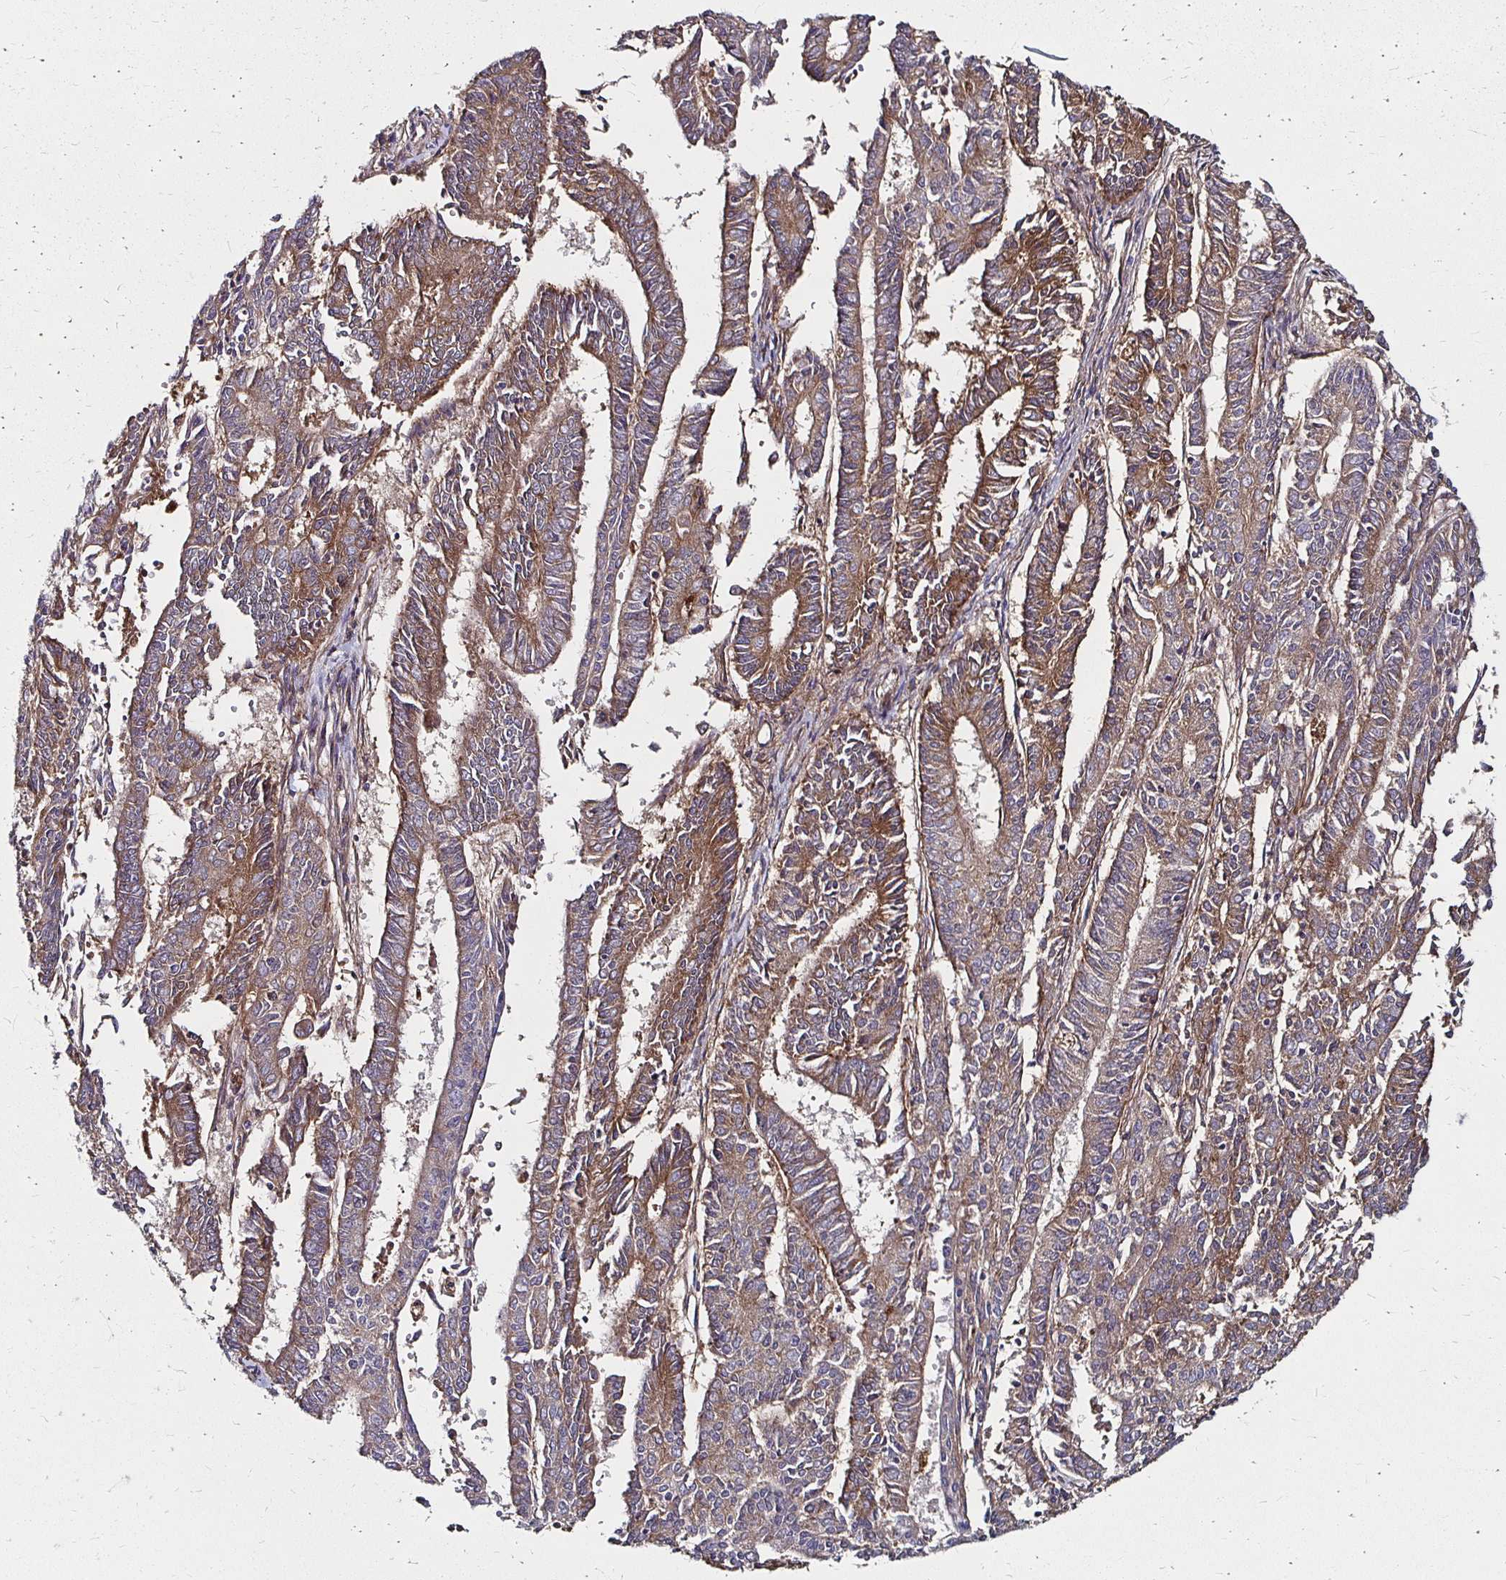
{"staining": {"intensity": "moderate", "quantity": ">75%", "location": "cytoplasmic/membranous"}, "tissue": "endometrial cancer", "cell_type": "Tumor cells", "image_type": "cancer", "snomed": [{"axis": "morphology", "description": "Adenocarcinoma, NOS"}, {"axis": "topography", "description": "Endometrium"}], "caption": "Adenocarcinoma (endometrial) tissue demonstrates moderate cytoplasmic/membranous expression in approximately >75% of tumor cells The protein of interest is stained brown, and the nuclei are stained in blue (DAB IHC with brightfield microscopy, high magnification).", "gene": "NCSTN", "patient": {"sex": "female", "age": 59}}